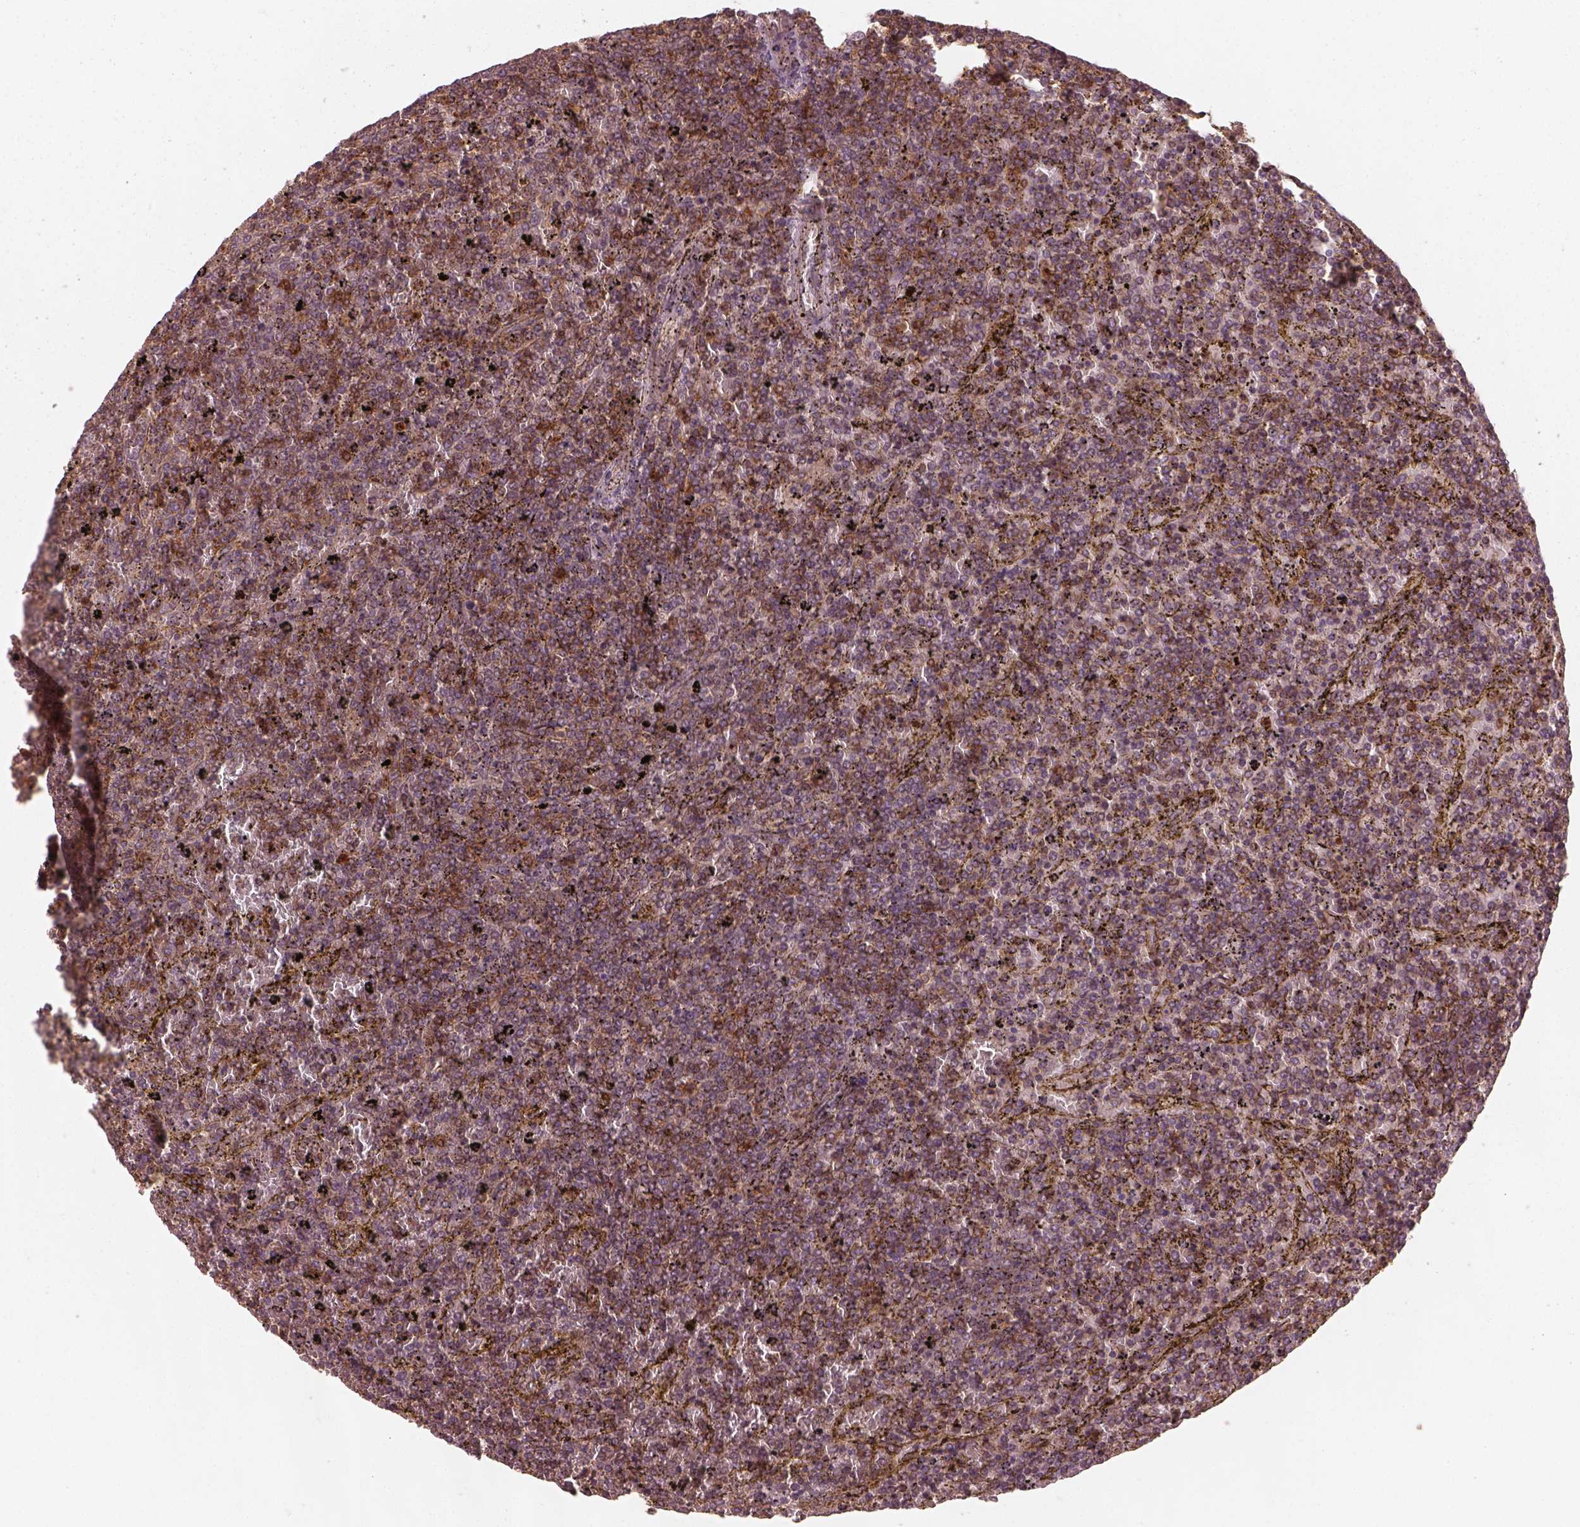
{"staining": {"intensity": "moderate", "quantity": ">75%", "location": "cytoplasmic/membranous"}, "tissue": "lymphoma", "cell_type": "Tumor cells", "image_type": "cancer", "snomed": [{"axis": "morphology", "description": "Malignant lymphoma, non-Hodgkin's type, Low grade"}, {"axis": "topography", "description": "Spleen"}], "caption": "Immunohistochemistry (IHC) micrograph of lymphoma stained for a protein (brown), which shows medium levels of moderate cytoplasmic/membranous staining in about >75% of tumor cells.", "gene": "FAM107B", "patient": {"sex": "female", "age": 77}}